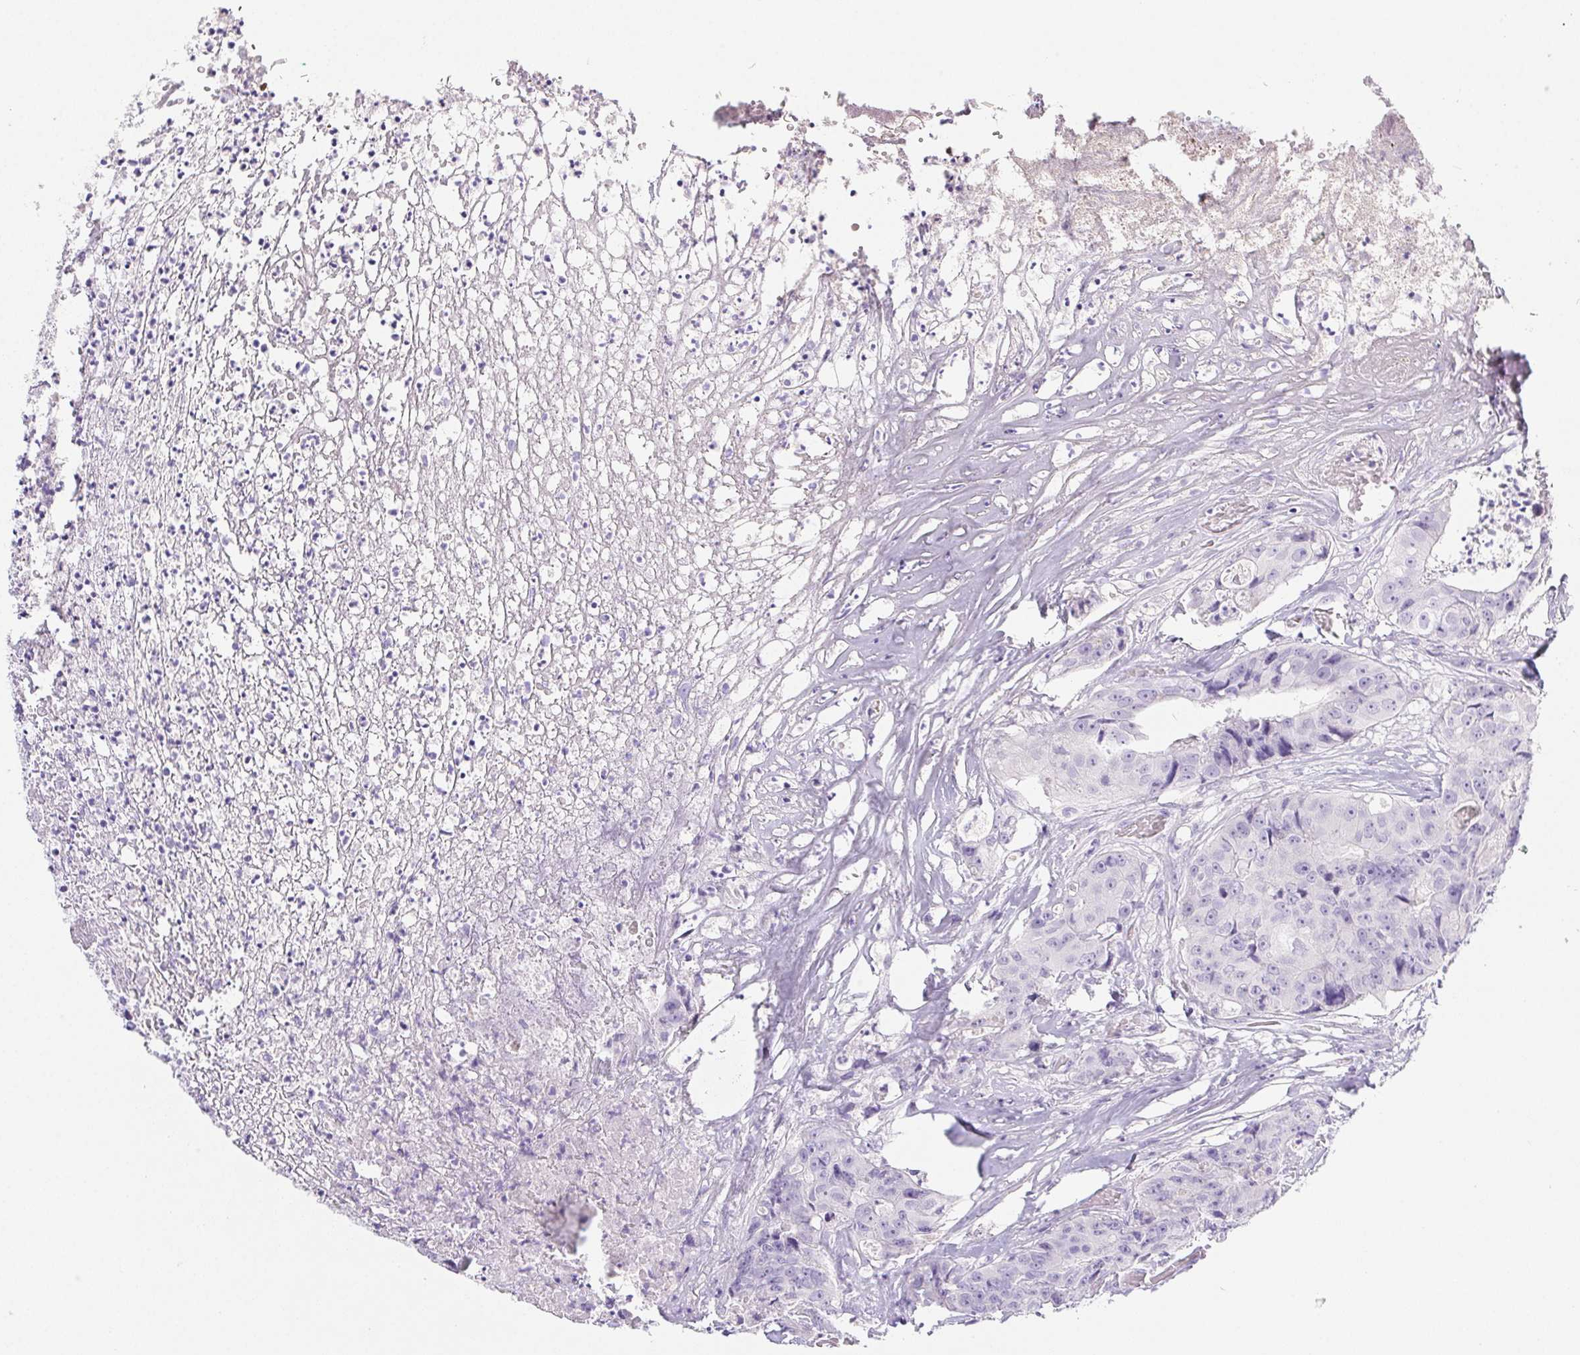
{"staining": {"intensity": "negative", "quantity": "none", "location": "none"}, "tissue": "colorectal cancer", "cell_type": "Tumor cells", "image_type": "cancer", "snomed": [{"axis": "morphology", "description": "Adenocarcinoma, NOS"}, {"axis": "topography", "description": "Rectum"}], "caption": "Protein analysis of adenocarcinoma (colorectal) reveals no significant positivity in tumor cells.", "gene": "PNLIP", "patient": {"sex": "female", "age": 62}}